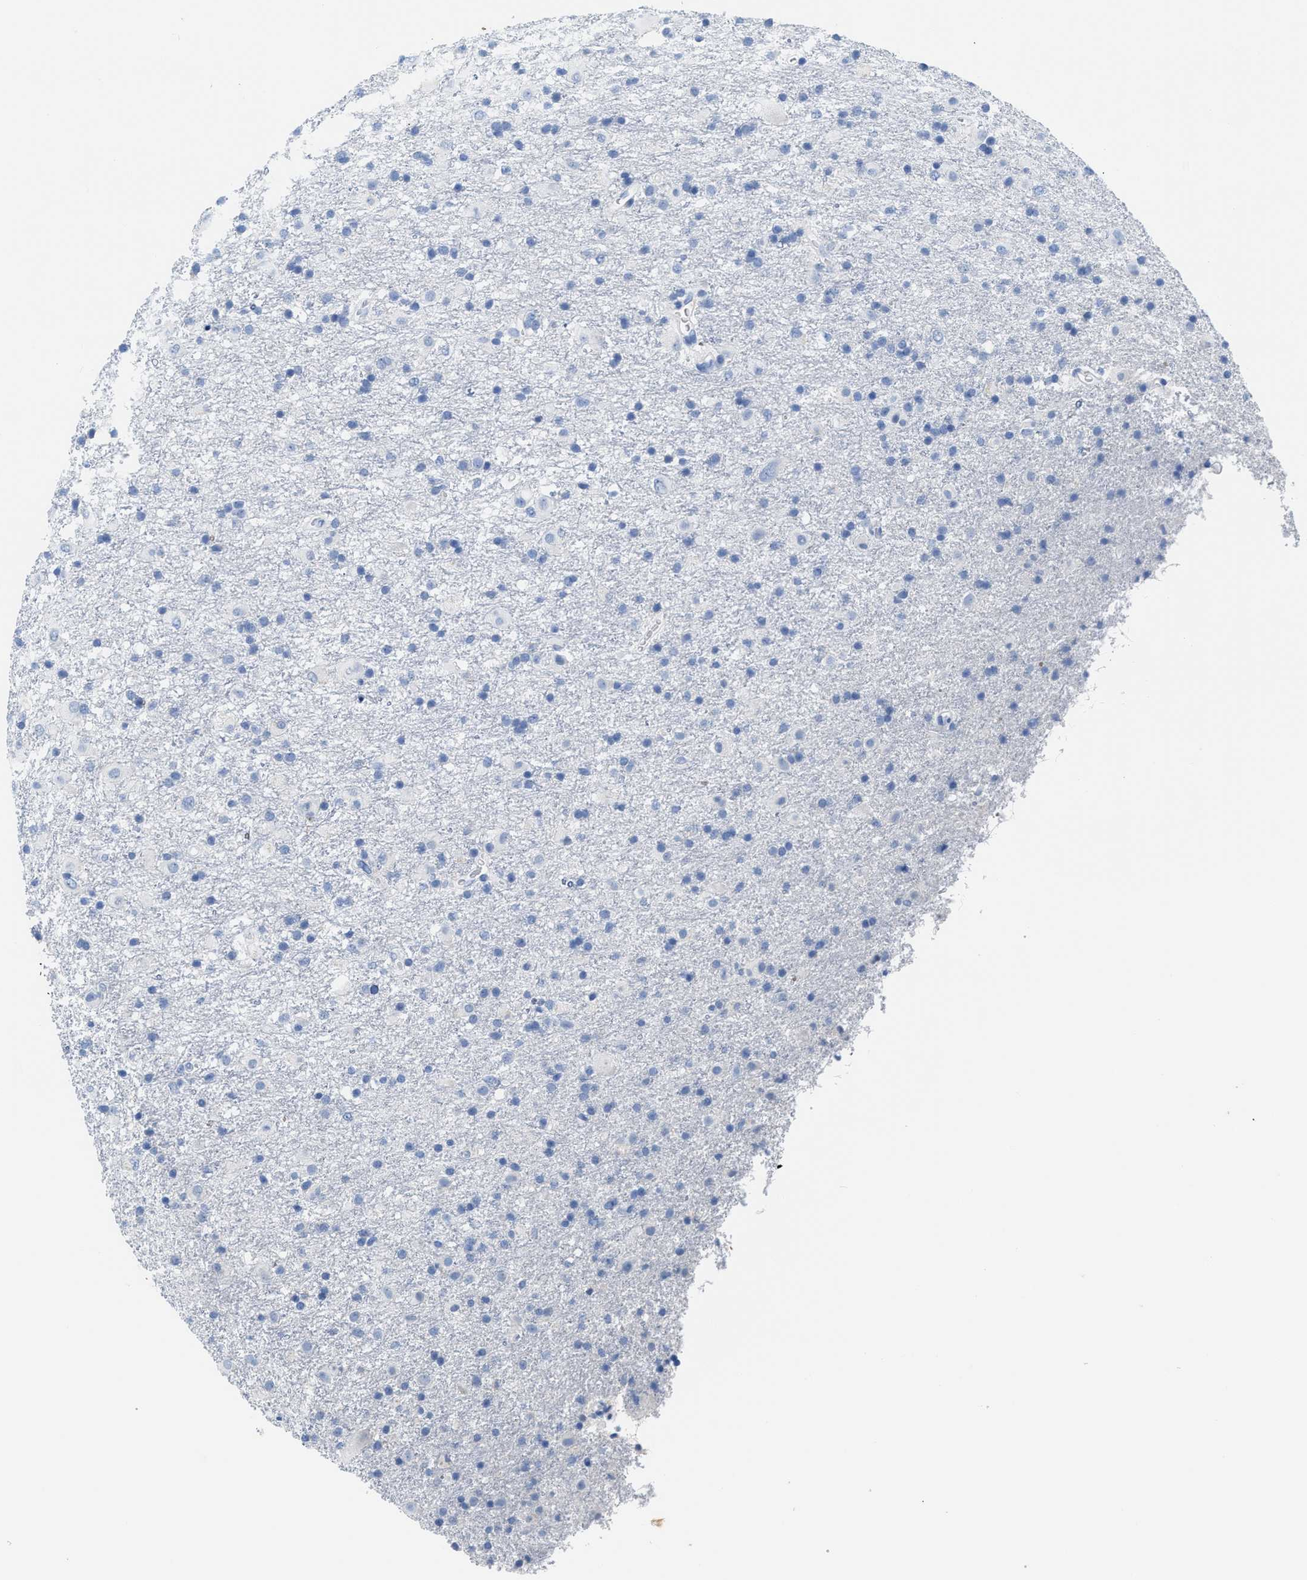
{"staining": {"intensity": "negative", "quantity": "none", "location": "none"}, "tissue": "glioma", "cell_type": "Tumor cells", "image_type": "cancer", "snomed": [{"axis": "morphology", "description": "Glioma, malignant, Low grade"}, {"axis": "topography", "description": "Brain"}], "caption": "High power microscopy histopathology image of an IHC micrograph of low-grade glioma (malignant), revealing no significant expression in tumor cells.", "gene": "GC", "patient": {"sex": "male", "age": 65}}